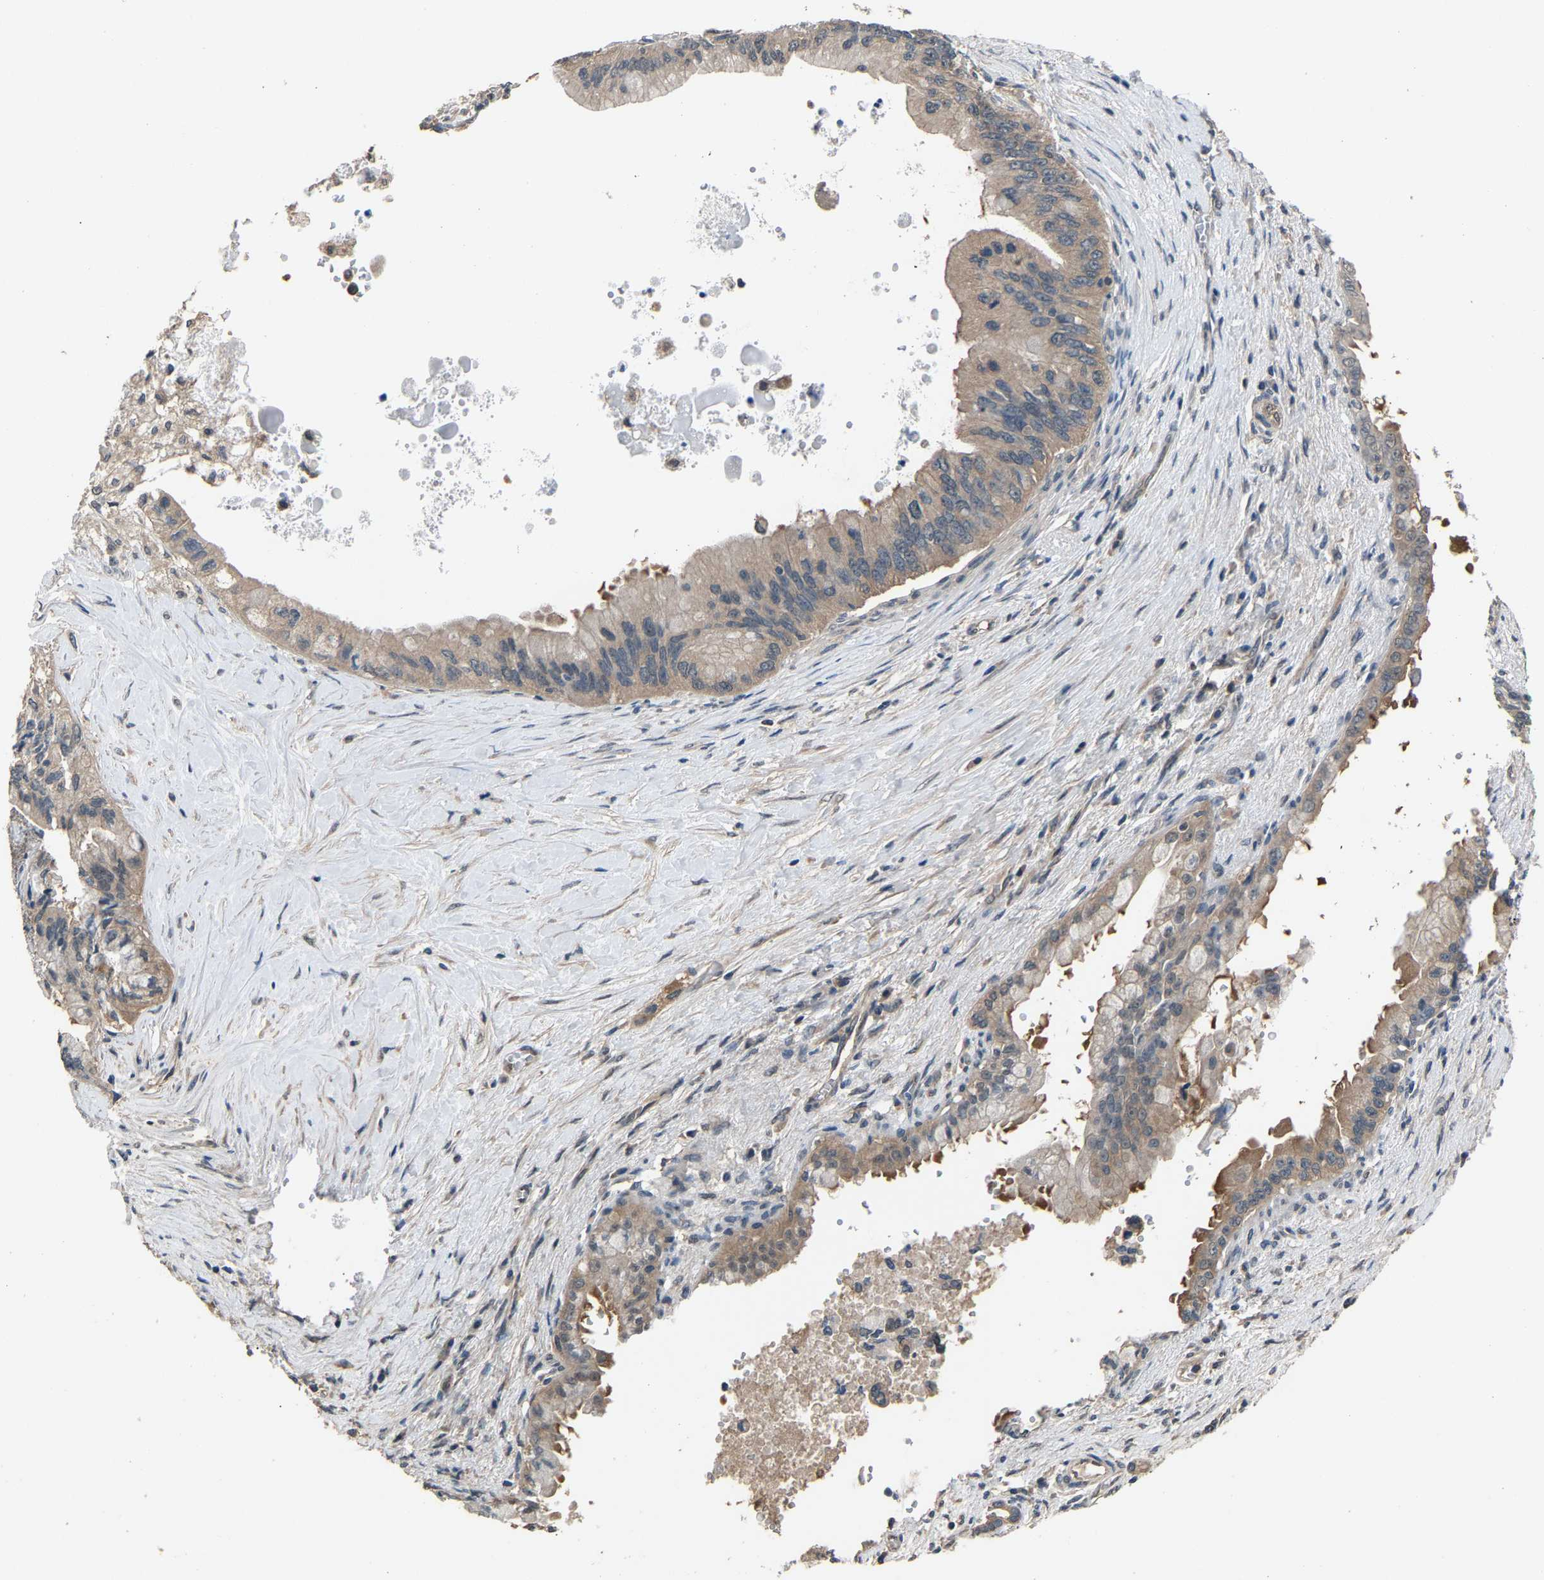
{"staining": {"intensity": "weak", "quantity": "25%-75%", "location": "cytoplasmic/membranous"}, "tissue": "pancreatic cancer", "cell_type": "Tumor cells", "image_type": "cancer", "snomed": [{"axis": "morphology", "description": "Adenocarcinoma, NOS"}, {"axis": "topography", "description": "Pancreas"}], "caption": "Pancreatic cancer (adenocarcinoma) stained with a protein marker displays weak staining in tumor cells.", "gene": "ABCC9", "patient": {"sex": "female", "age": 73}}